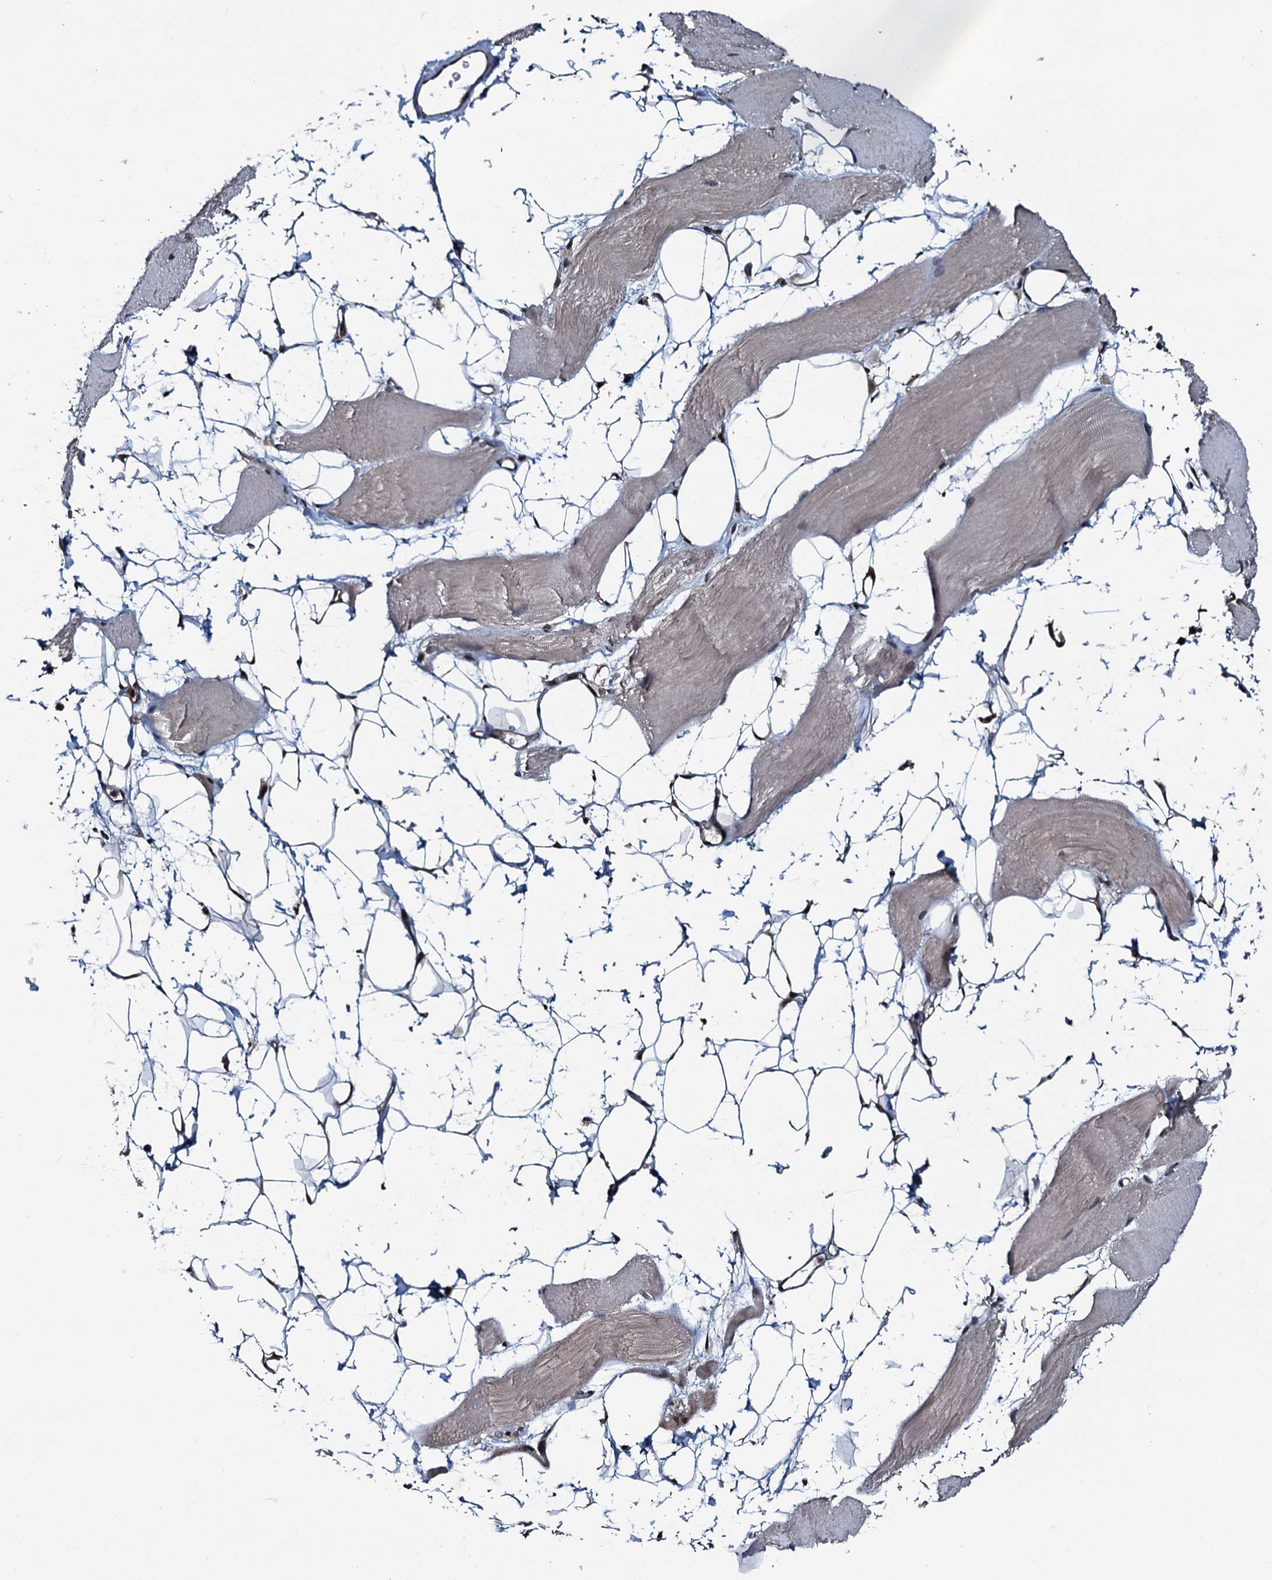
{"staining": {"intensity": "moderate", "quantity": "<25%", "location": "cytoplasmic/membranous,nuclear"}, "tissue": "skeletal muscle", "cell_type": "Myocytes", "image_type": "normal", "snomed": [{"axis": "morphology", "description": "Normal tissue, NOS"}, {"axis": "topography", "description": "Skeletal muscle"}, {"axis": "topography", "description": "Parathyroid gland"}], "caption": "High-power microscopy captured an immunohistochemistry photomicrograph of normal skeletal muscle, revealing moderate cytoplasmic/membranous,nuclear positivity in approximately <25% of myocytes.", "gene": "HDDC3", "patient": {"sex": "female", "age": 37}}